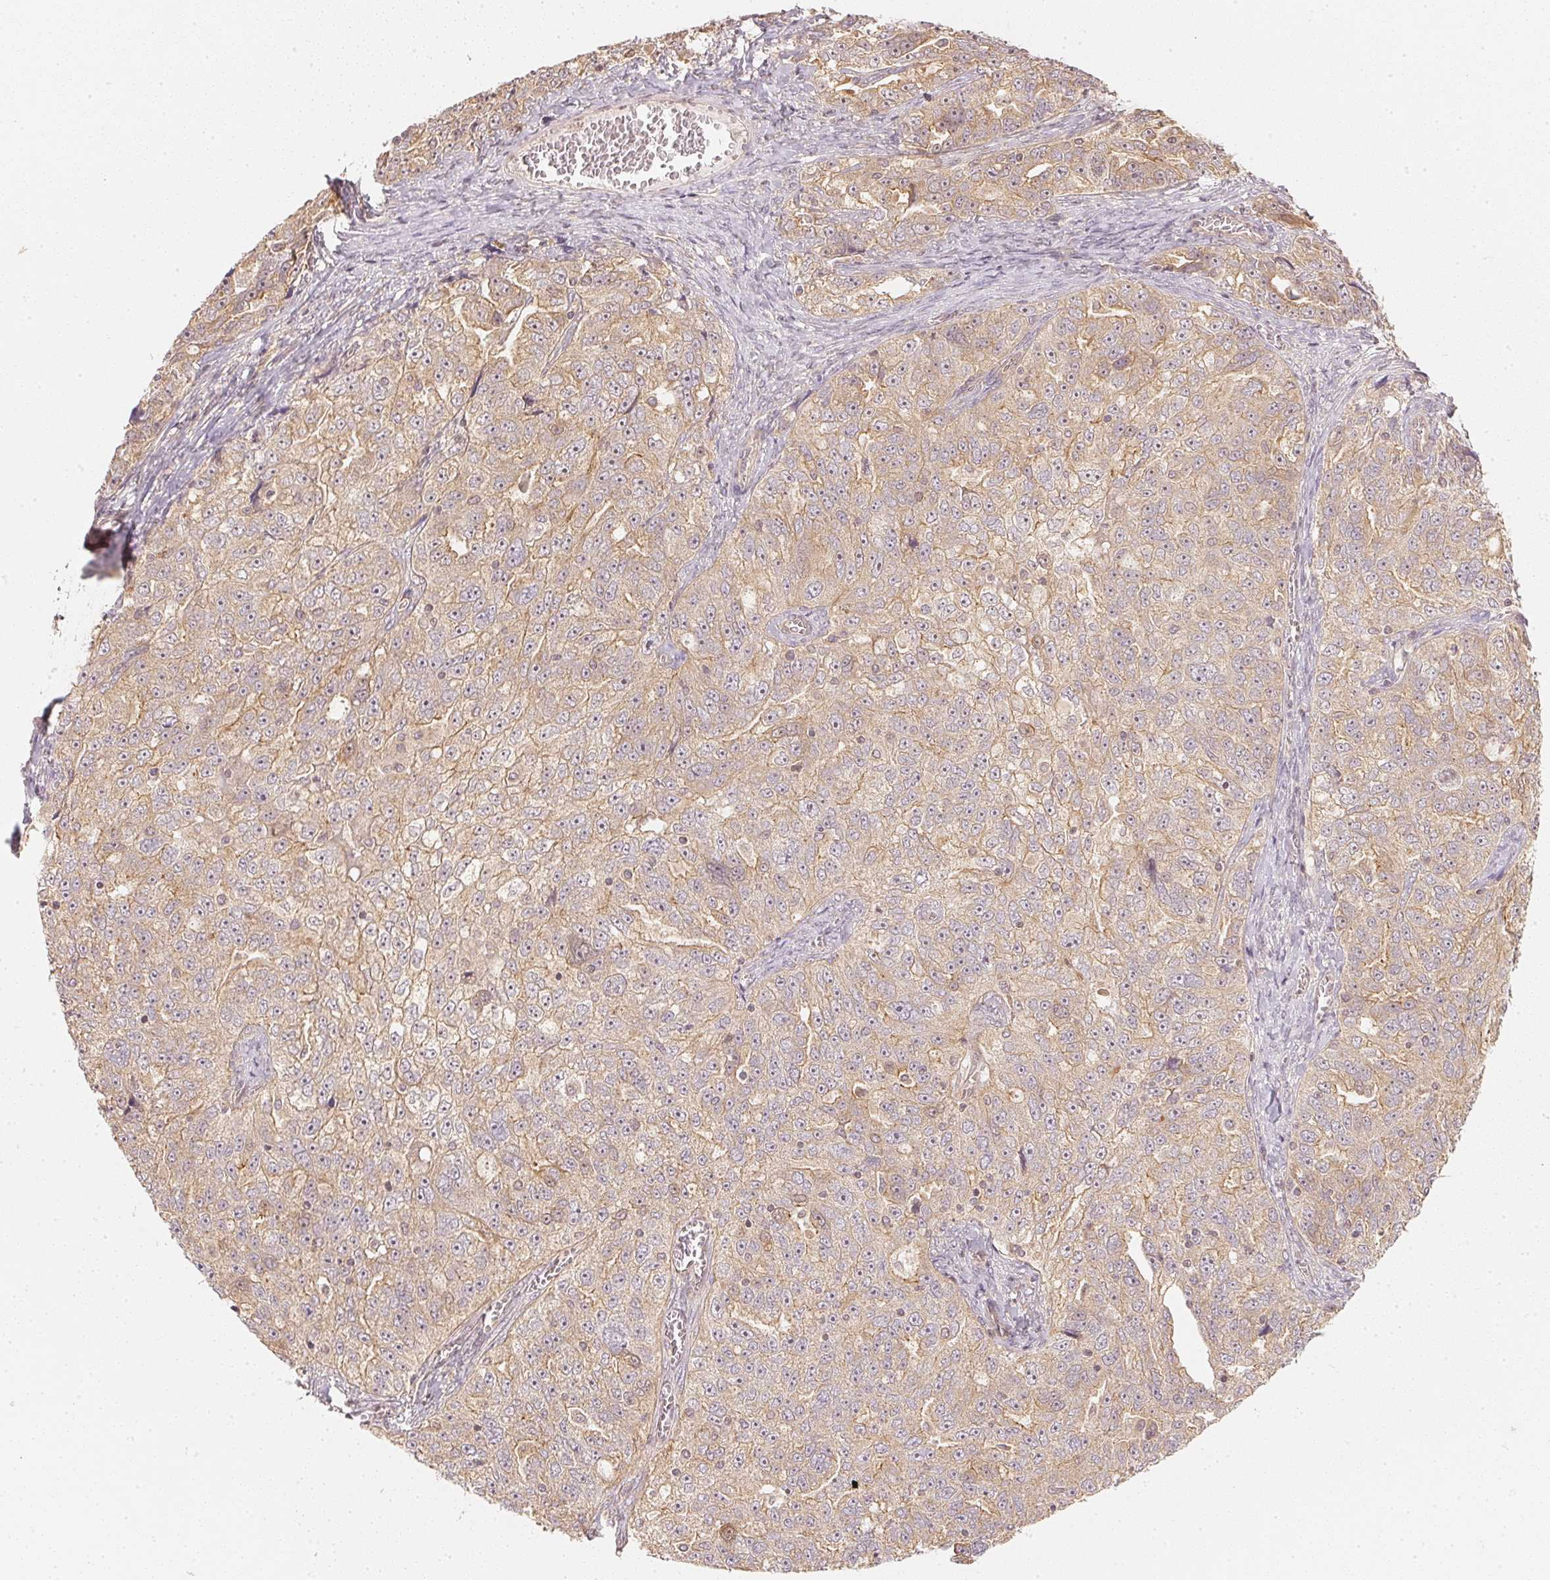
{"staining": {"intensity": "moderate", "quantity": ">75%", "location": "cytoplasmic/membranous,nuclear"}, "tissue": "ovarian cancer", "cell_type": "Tumor cells", "image_type": "cancer", "snomed": [{"axis": "morphology", "description": "Cystadenocarcinoma, serous, NOS"}, {"axis": "topography", "description": "Ovary"}], "caption": "IHC histopathology image of human ovarian serous cystadenocarcinoma stained for a protein (brown), which demonstrates medium levels of moderate cytoplasmic/membranous and nuclear expression in approximately >75% of tumor cells.", "gene": "WDR54", "patient": {"sex": "female", "age": 51}}